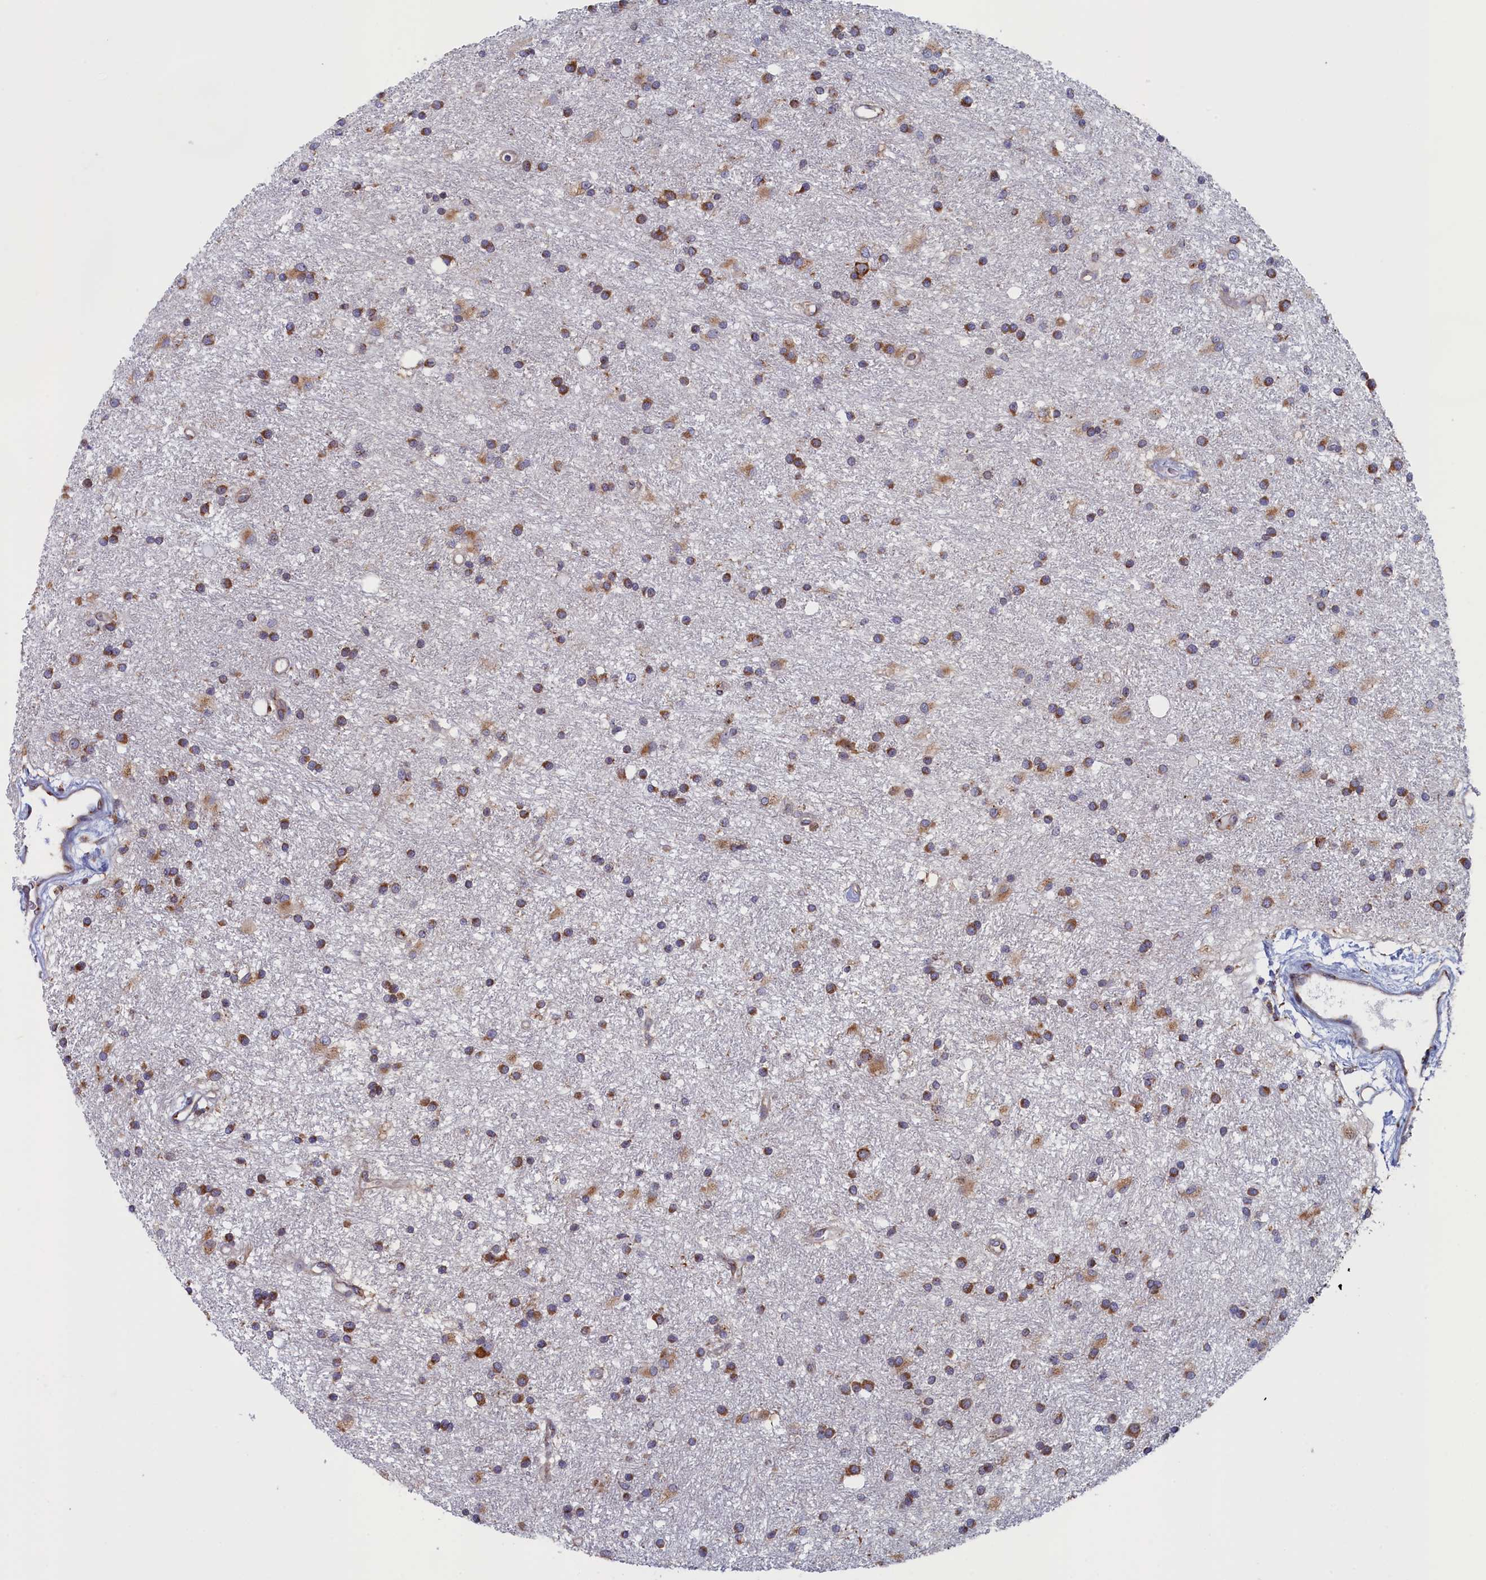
{"staining": {"intensity": "moderate", "quantity": ">75%", "location": "cytoplasmic/membranous"}, "tissue": "glioma", "cell_type": "Tumor cells", "image_type": "cancer", "snomed": [{"axis": "morphology", "description": "Glioma, malignant, High grade"}, {"axis": "topography", "description": "Brain"}], "caption": "Immunohistochemistry (IHC) (DAB) staining of human high-grade glioma (malignant) displays moderate cytoplasmic/membranous protein expression in approximately >75% of tumor cells. The staining is performed using DAB (3,3'-diaminobenzidine) brown chromogen to label protein expression. The nuclei are counter-stained blue using hematoxylin.", "gene": "CCDC68", "patient": {"sex": "male", "age": 77}}